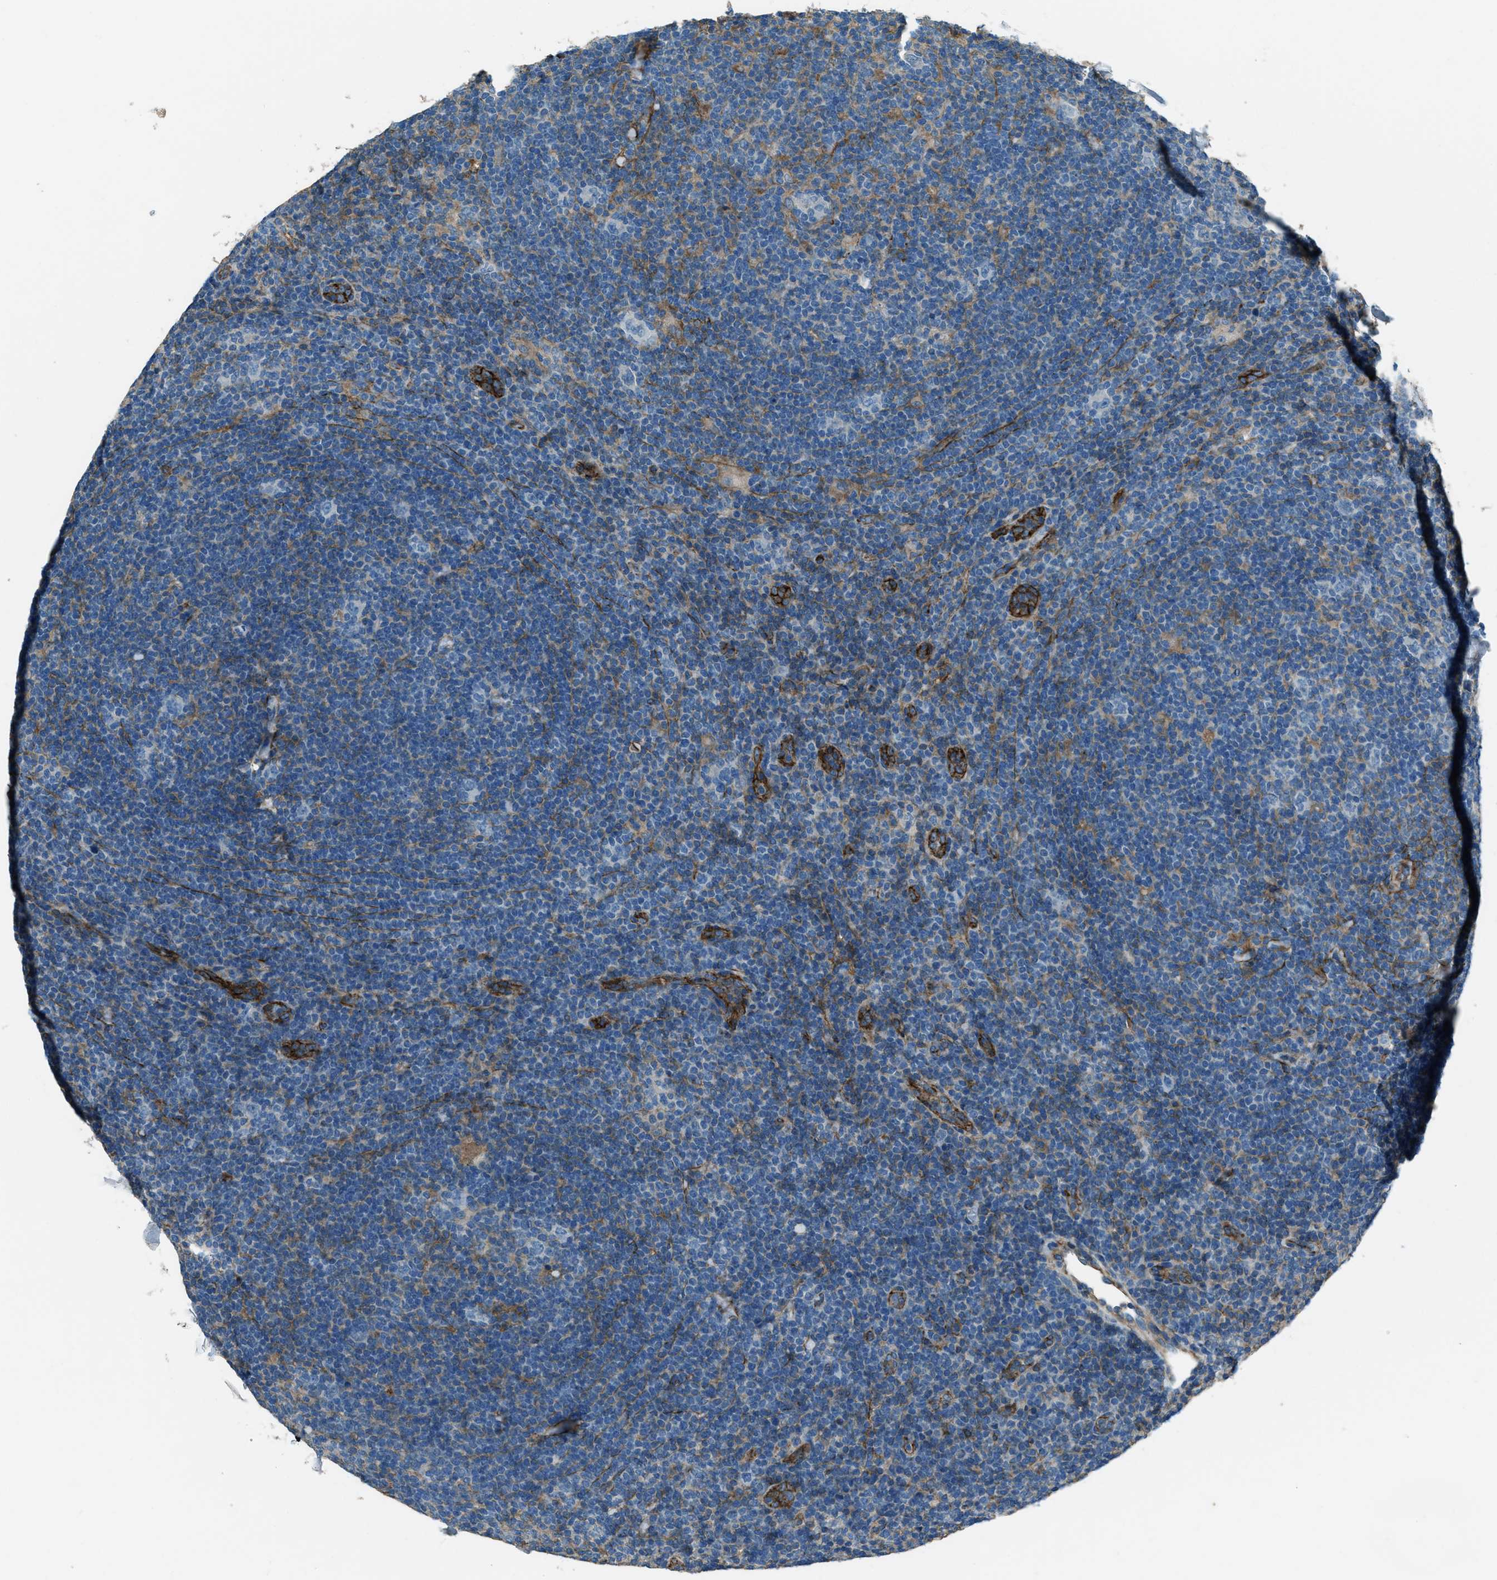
{"staining": {"intensity": "negative", "quantity": "none", "location": "none"}, "tissue": "lymphoma", "cell_type": "Tumor cells", "image_type": "cancer", "snomed": [{"axis": "morphology", "description": "Hodgkin's disease, NOS"}, {"axis": "topography", "description": "Lymph node"}], "caption": "IHC of human lymphoma displays no expression in tumor cells.", "gene": "SVIL", "patient": {"sex": "female", "age": 57}}